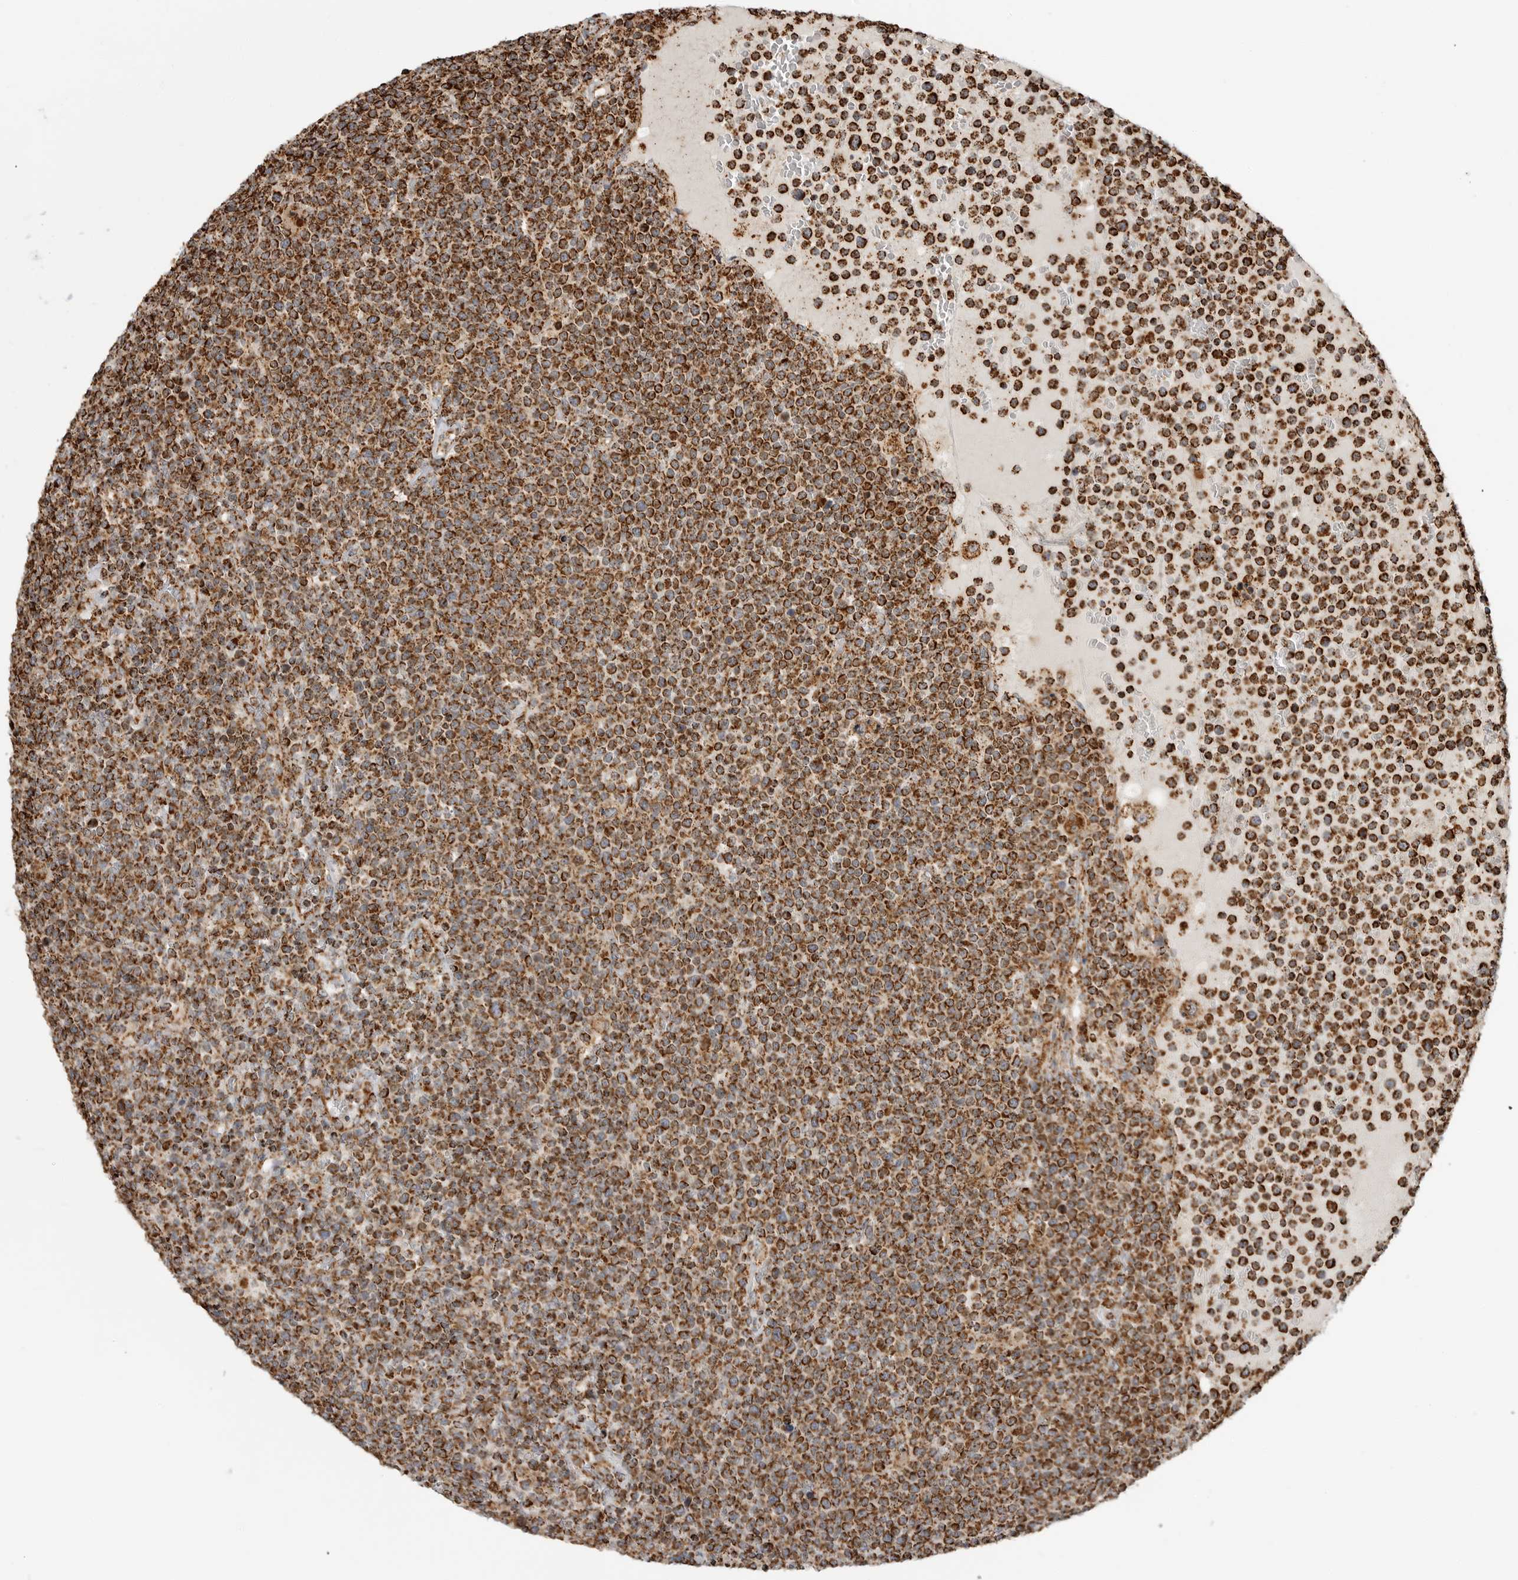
{"staining": {"intensity": "strong", "quantity": ">75%", "location": "cytoplasmic/membranous"}, "tissue": "lymphoma", "cell_type": "Tumor cells", "image_type": "cancer", "snomed": [{"axis": "morphology", "description": "Malignant lymphoma, non-Hodgkin's type, High grade"}, {"axis": "topography", "description": "Lymph node"}], "caption": "Human malignant lymphoma, non-Hodgkin's type (high-grade) stained for a protein (brown) displays strong cytoplasmic/membranous positive staining in about >75% of tumor cells.", "gene": "BMP2K", "patient": {"sex": "male", "age": 61}}